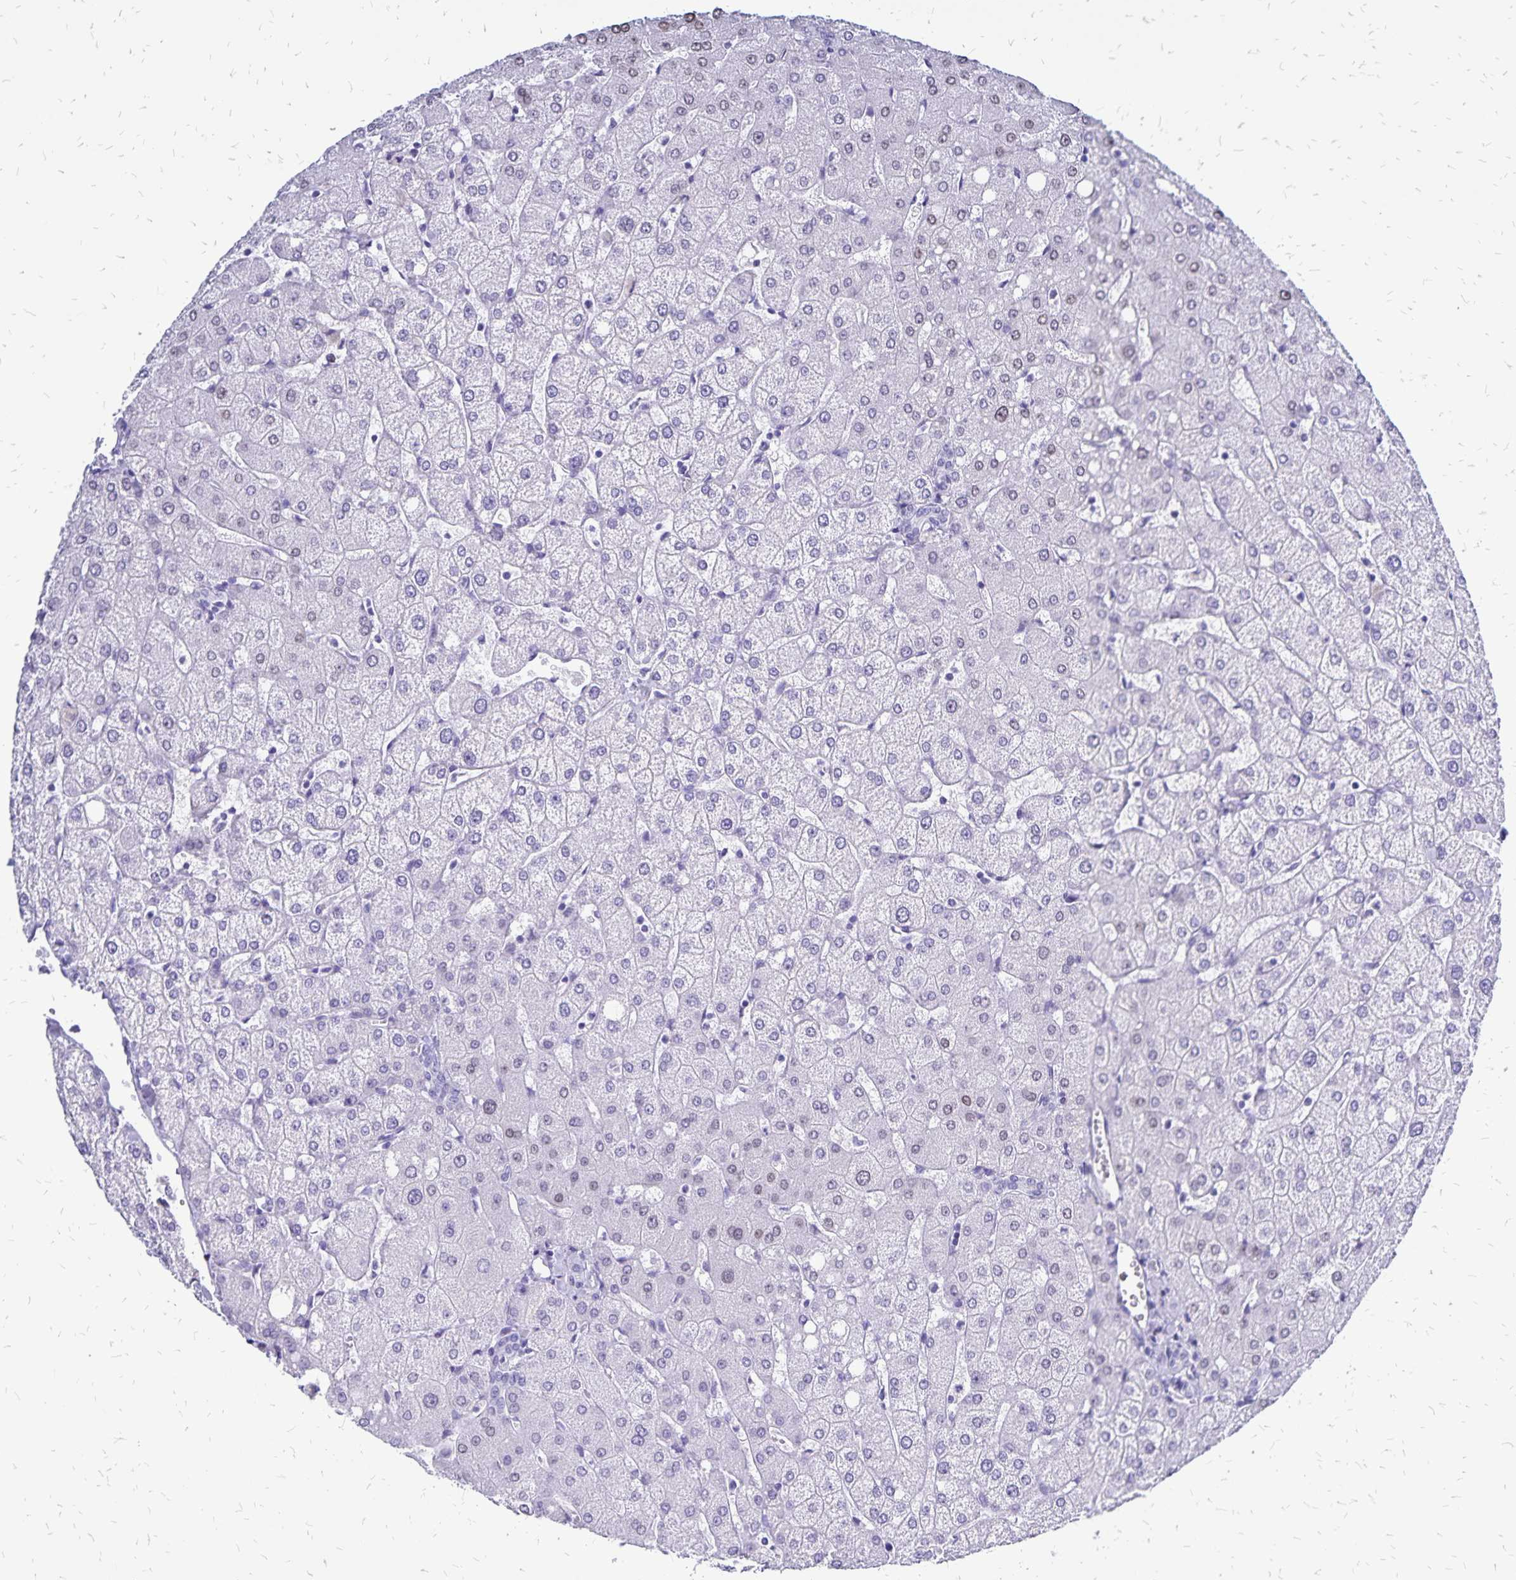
{"staining": {"intensity": "negative", "quantity": "none", "location": "none"}, "tissue": "liver", "cell_type": "Cholangiocytes", "image_type": "normal", "snomed": [{"axis": "morphology", "description": "Normal tissue, NOS"}, {"axis": "topography", "description": "Liver"}], "caption": "DAB immunohistochemical staining of unremarkable human liver reveals no significant staining in cholangiocytes.", "gene": "HMGB3", "patient": {"sex": "female", "age": 54}}